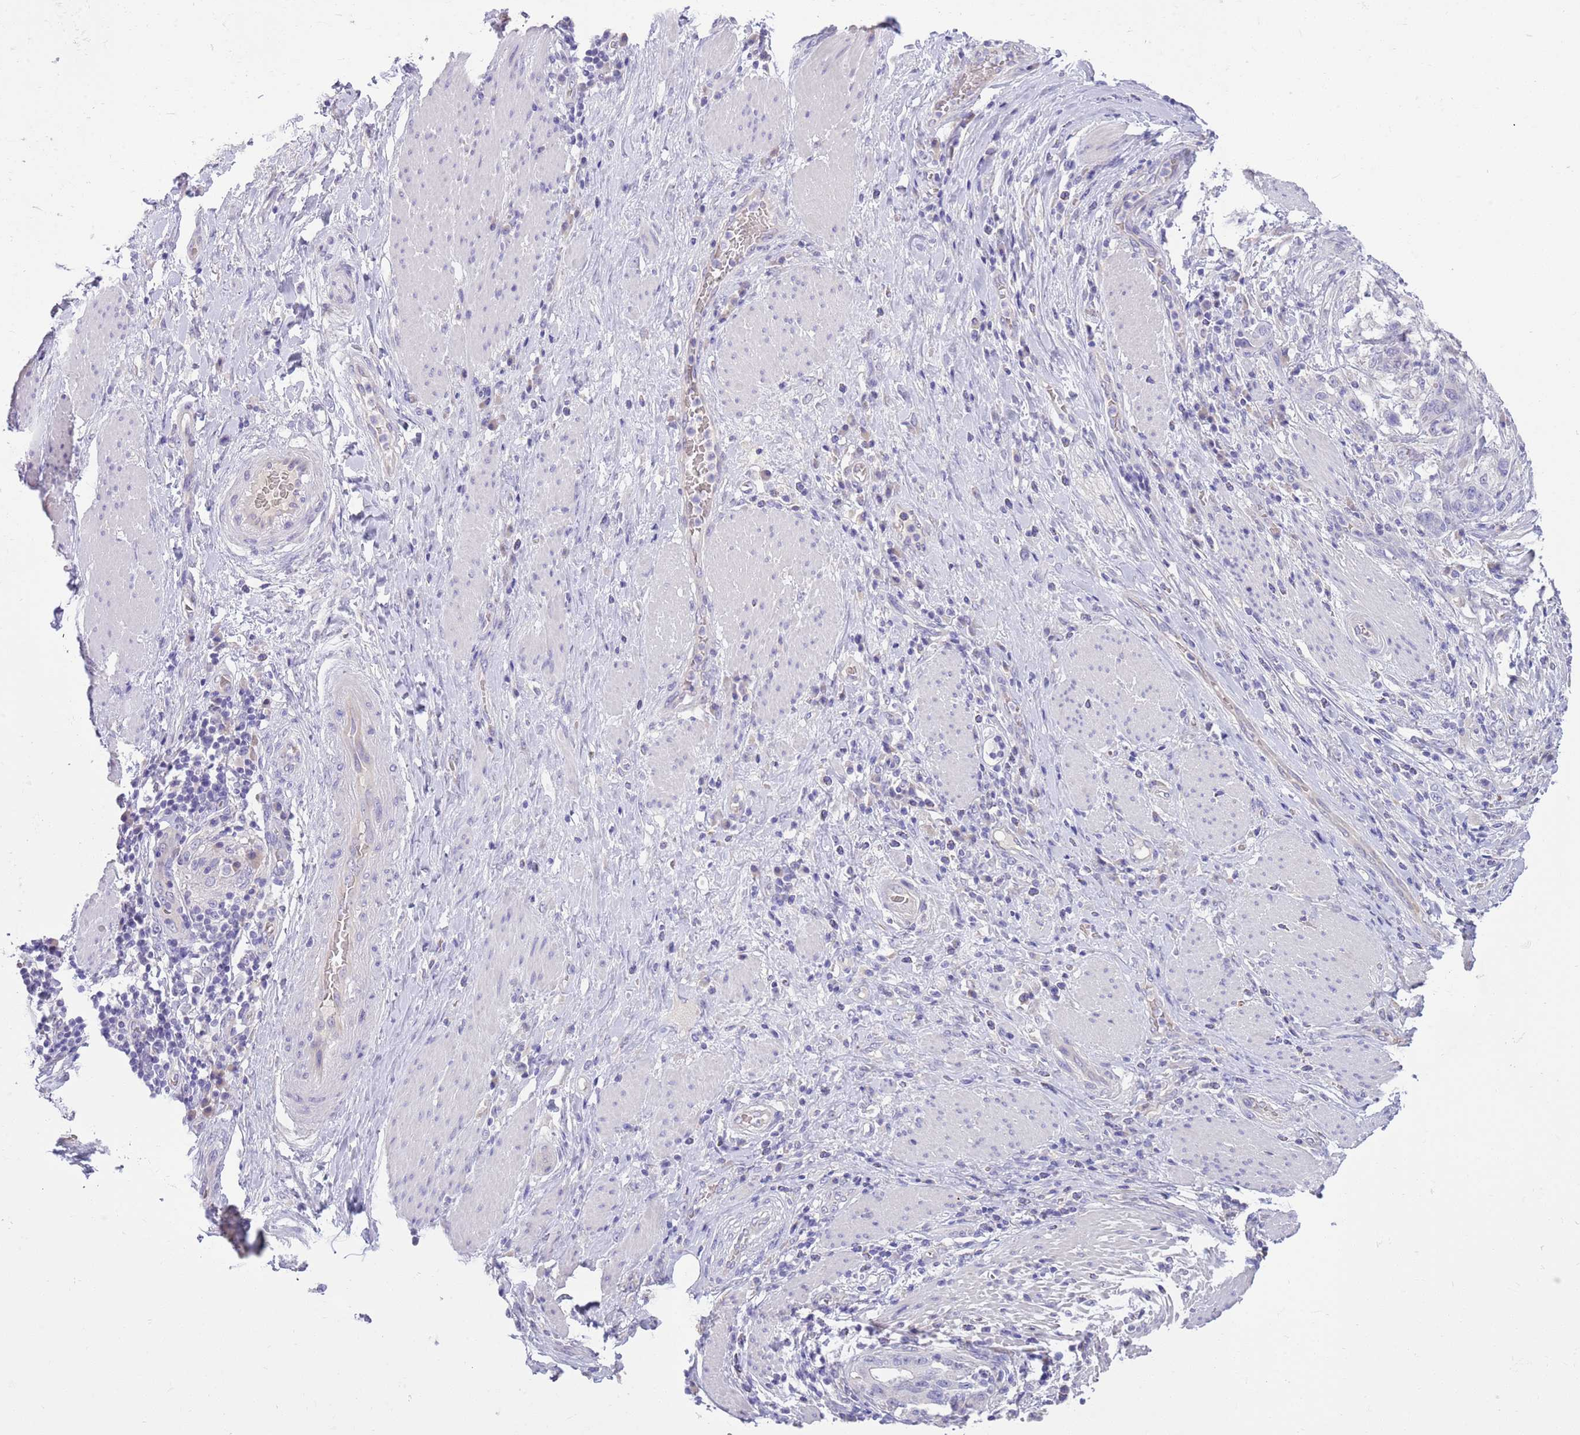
{"staining": {"intensity": "negative", "quantity": "none", "location": "none"}, "tissue": "stomach cancer", "cell_type": "Tumor cells", "image_type": "cancer", "snomed": [{"axis": "morphology", "description": "Normal tissue, NOS"}, {"axis": "morphology", "description": "Adenocarcinoma, NOS"}, {"axis": "topography", "description": "Stomach"}], "caption": "DAB immunohistochemical staining of human stomach cancer (adenocarcinoma) exhibits no significant positivity in tumor cells. (Stains: DAB immunohistochemistry with hematoxylin counter stain, Microscopy: brightfield microscopy at high magnification).", "gene": "SFTPA1", "patient": {"sex": "female", "age": 64}}